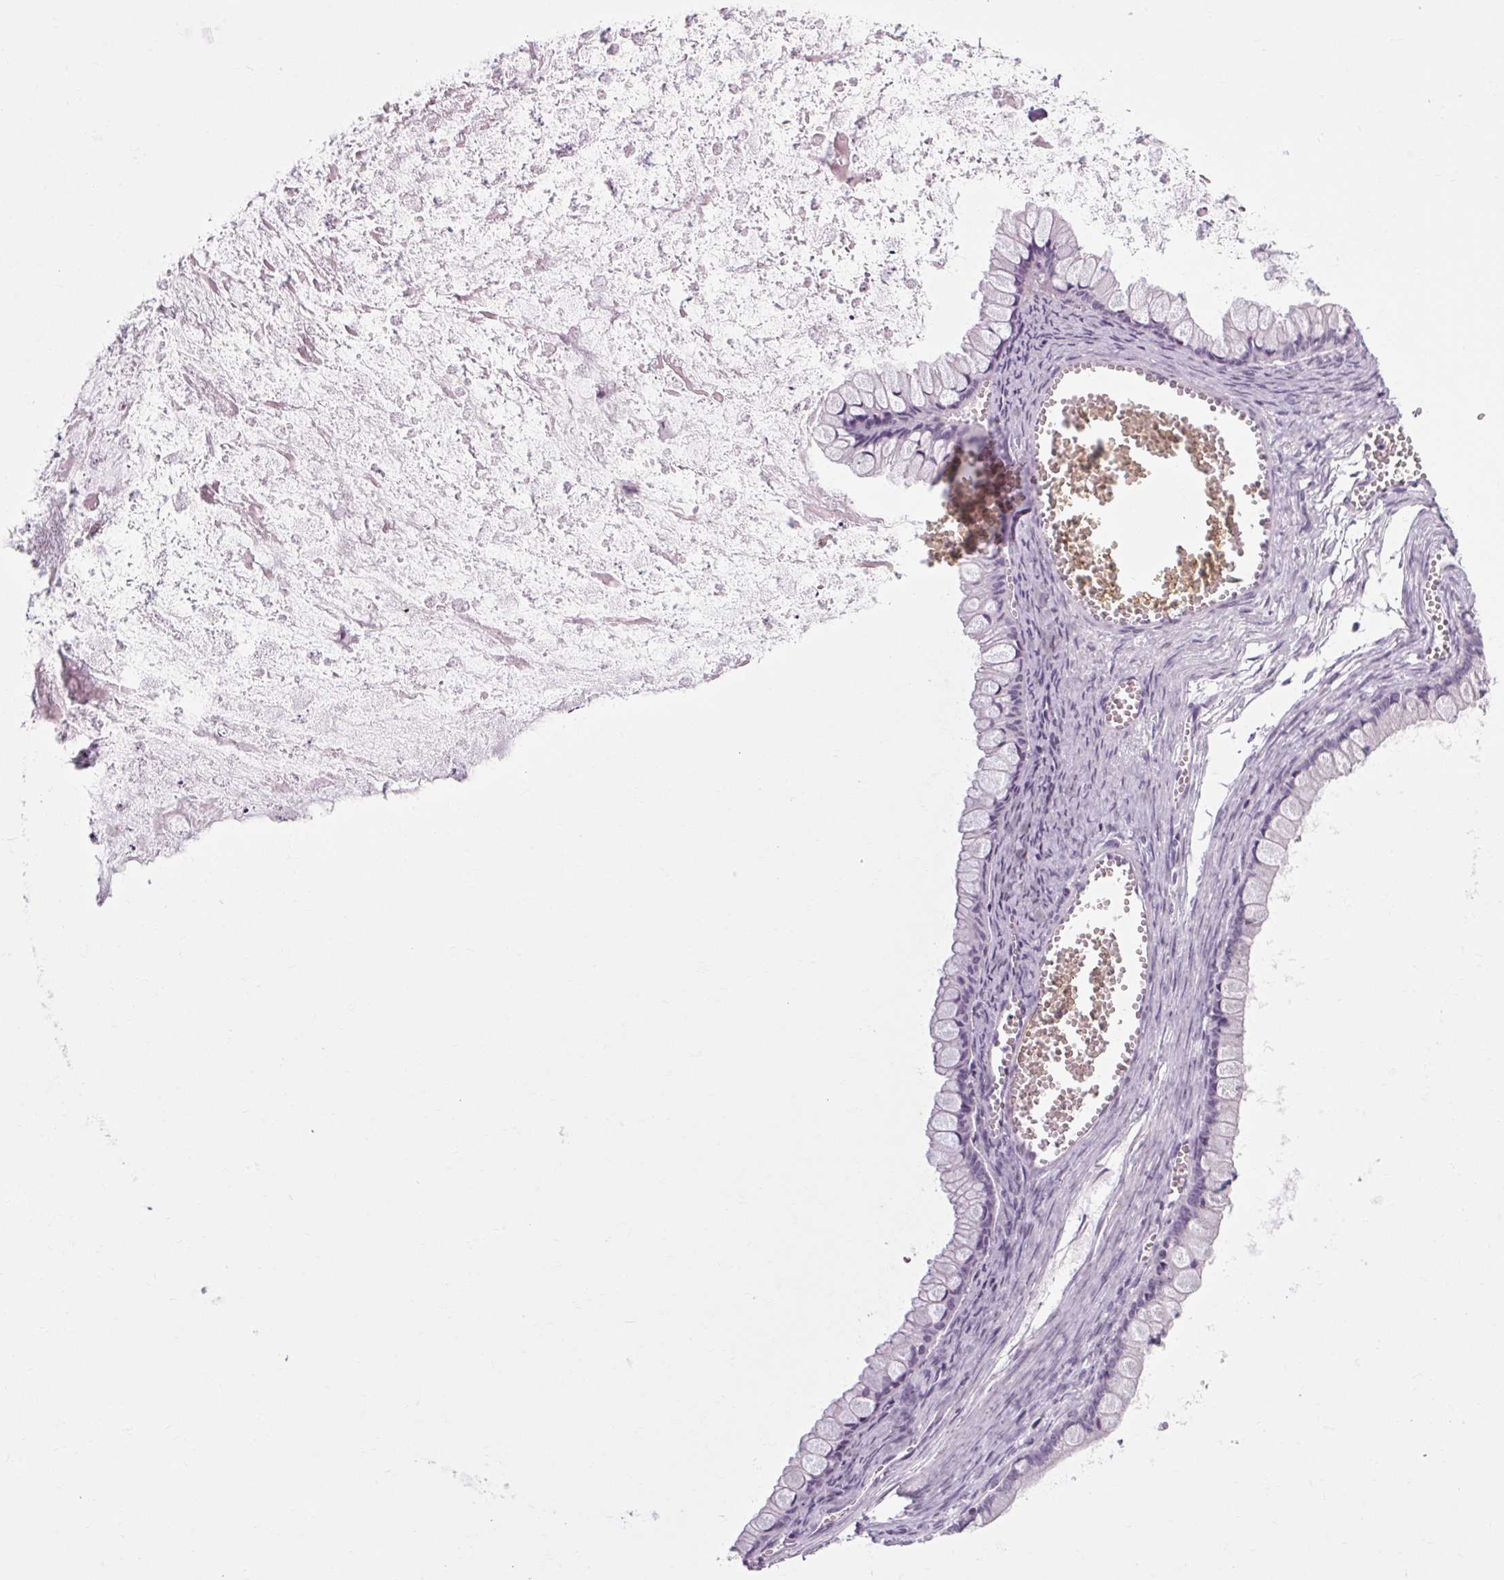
{"staining": {"intensity": "negative", "quantity": "none", "location": "none"}, "tissue": "ovarian cancer", "cell_type": "Tumor cells", "image_type": "cancer", "snomed": [{"axis": "morphology", "description": "Cystadenocarcinoma, mucinous, NOS"}, {"axis": "topography", "description": "Ovary"}], "caption": "Immunohistochemistry image of neoplastic tissue: human ovarian cancer stained with DAB demonstrates no significant protein positivity in tumor cells.", "gene": "POMC", "patient": {"sex": "female", "age": 67}}